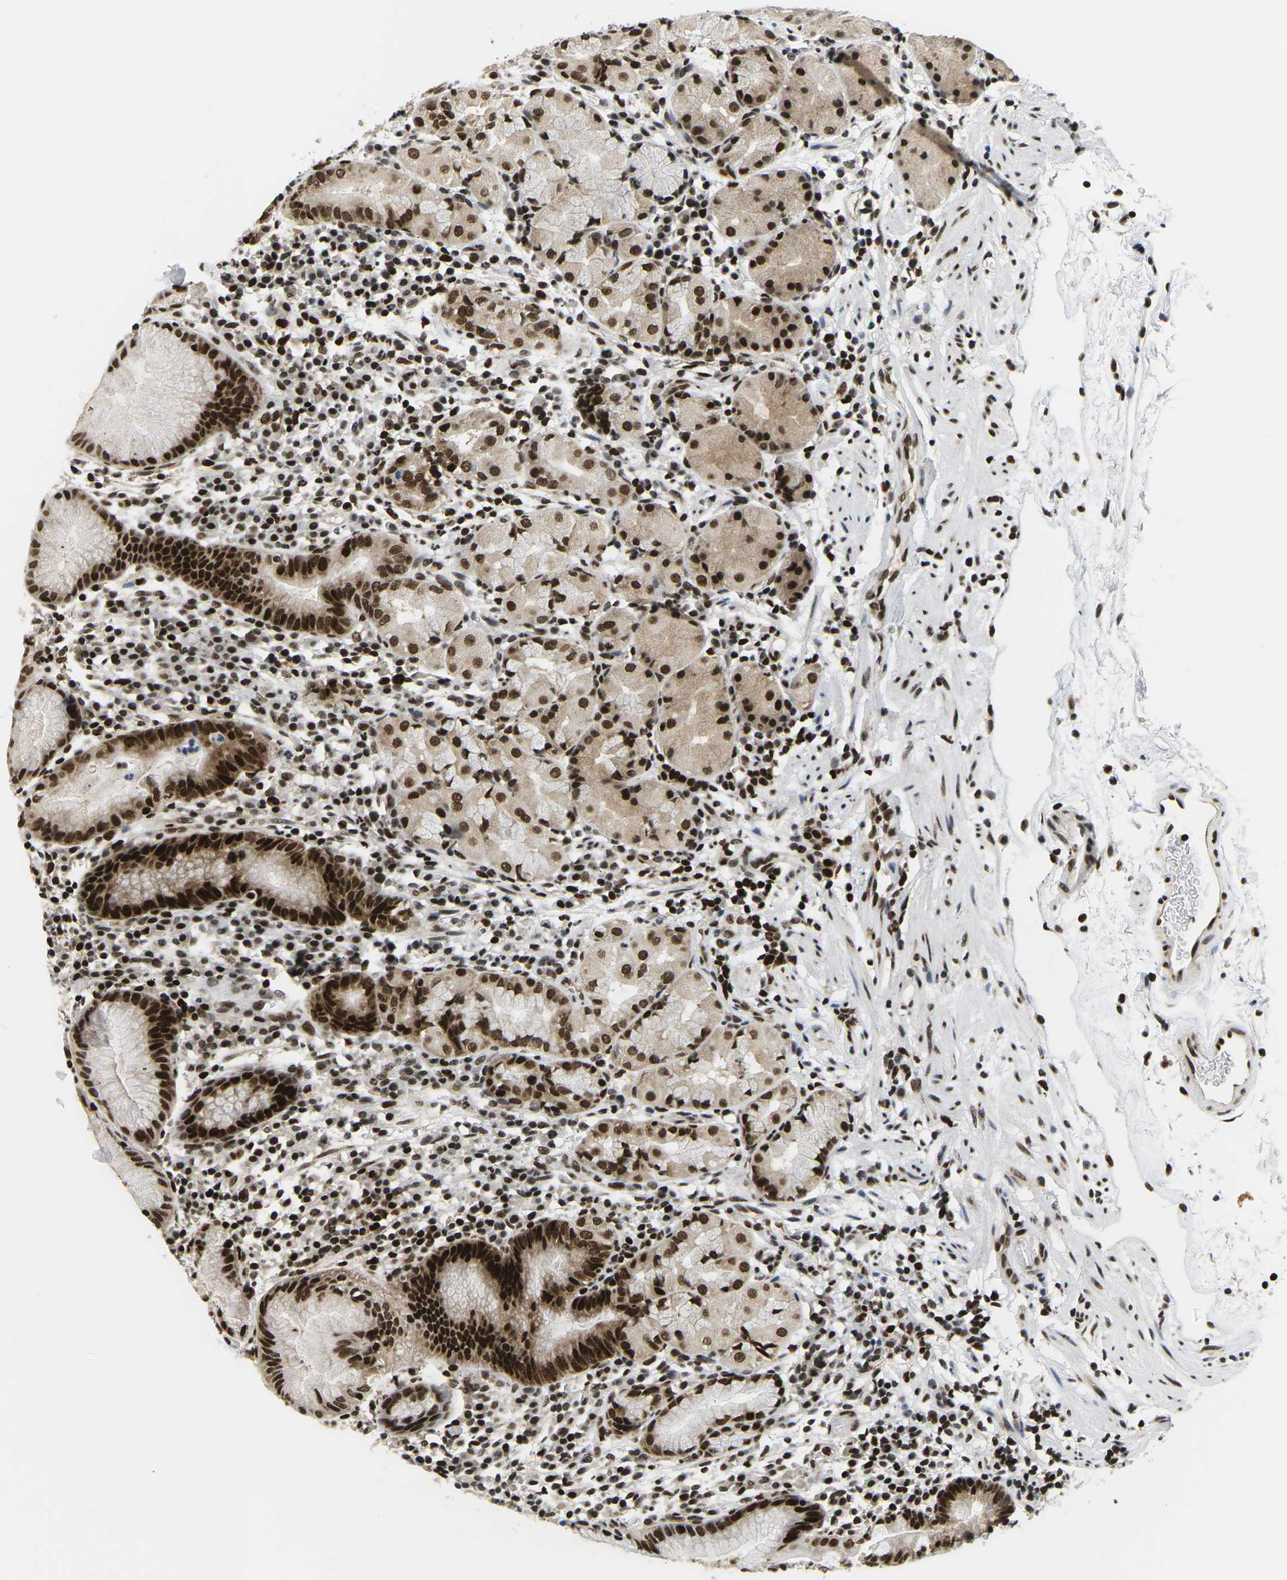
{"staining": {"intensity": "strong", "quantity": ">75%", "location": "cytoplasmic/membranous,nuclear"}, "tissue": "stomach", "cell_type": "Glandular cells", "image_type": "normal", "snomed": [{"axis": "morphology", "description": "Normal tissue, NOS"}, {"axis": "topography", "description": "Stomach"}, {"axis": "topography", "description": "Stomach, lower"}], "caption": "A photomicrograph of stomach stained for a protein reveals strong cytoplasmic/membranous,nuclear brown staining in glandular cells.", "gene": "CELF1", "patient": {"sex": "female", "age": 75}}